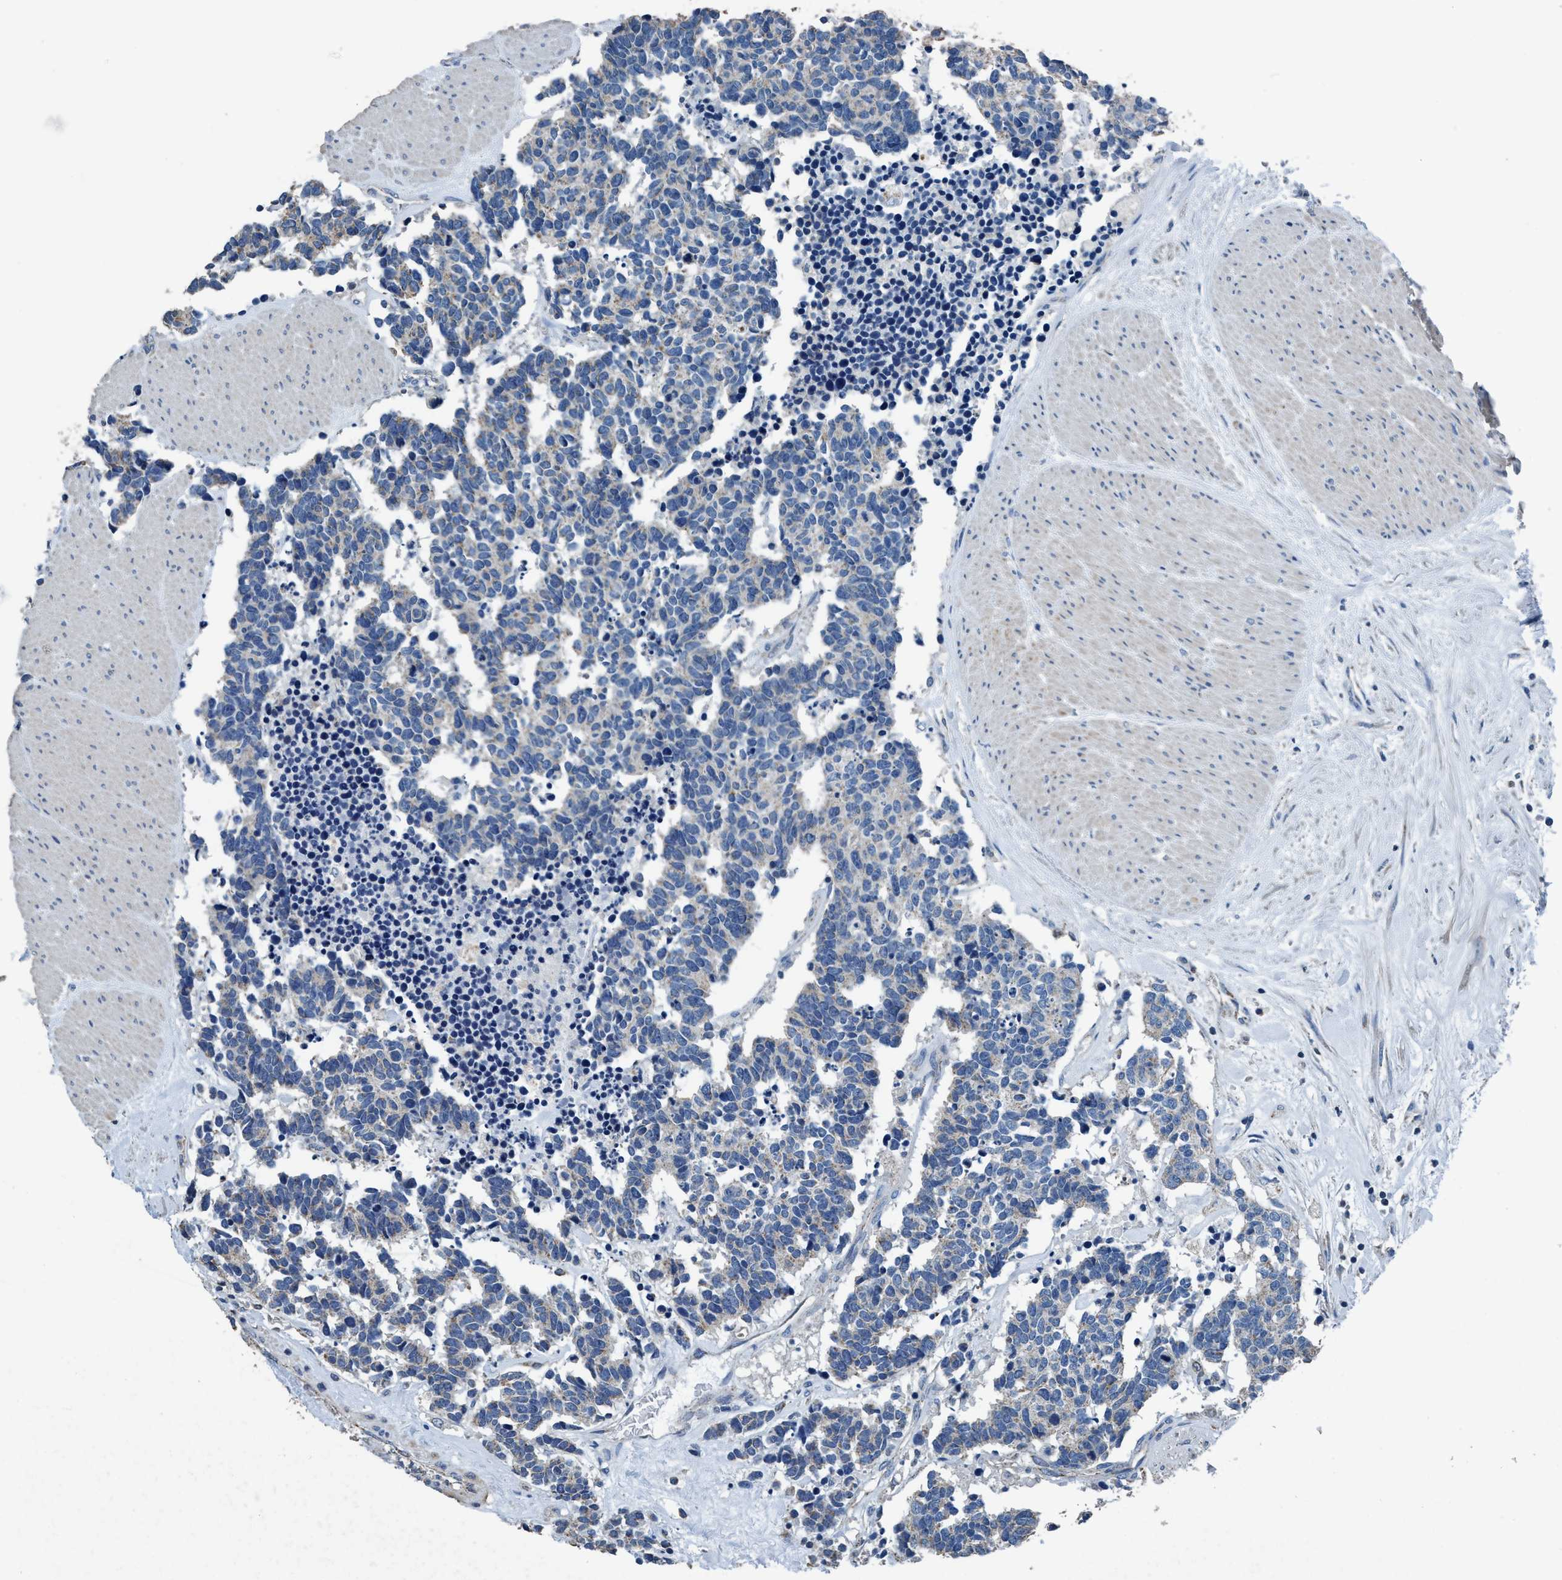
{"staining": {"intensity": "weak", "quantity": "<25%", "location": "cytoplasmic/membranous"}, "tissue": "carcinoid", "cell_type": "Tumor cells", "image_type": "cancer", "snomed": [{"axis": "morphology", "description": "Carcinoma, NOS"}, {"axis": "morphology", "description": "Carcinoid, malignant, NOS"}, {"axis": "topography", "description": "Urinary bladder"}], "caption": "Carcinoid (malignant) was stained to show a protein in brown. There is no significant expression in tumor cells. (DAB IHC, high magnification).", "gene": "ANKFN1", "patient": {"sex": "male", "age": 57}}